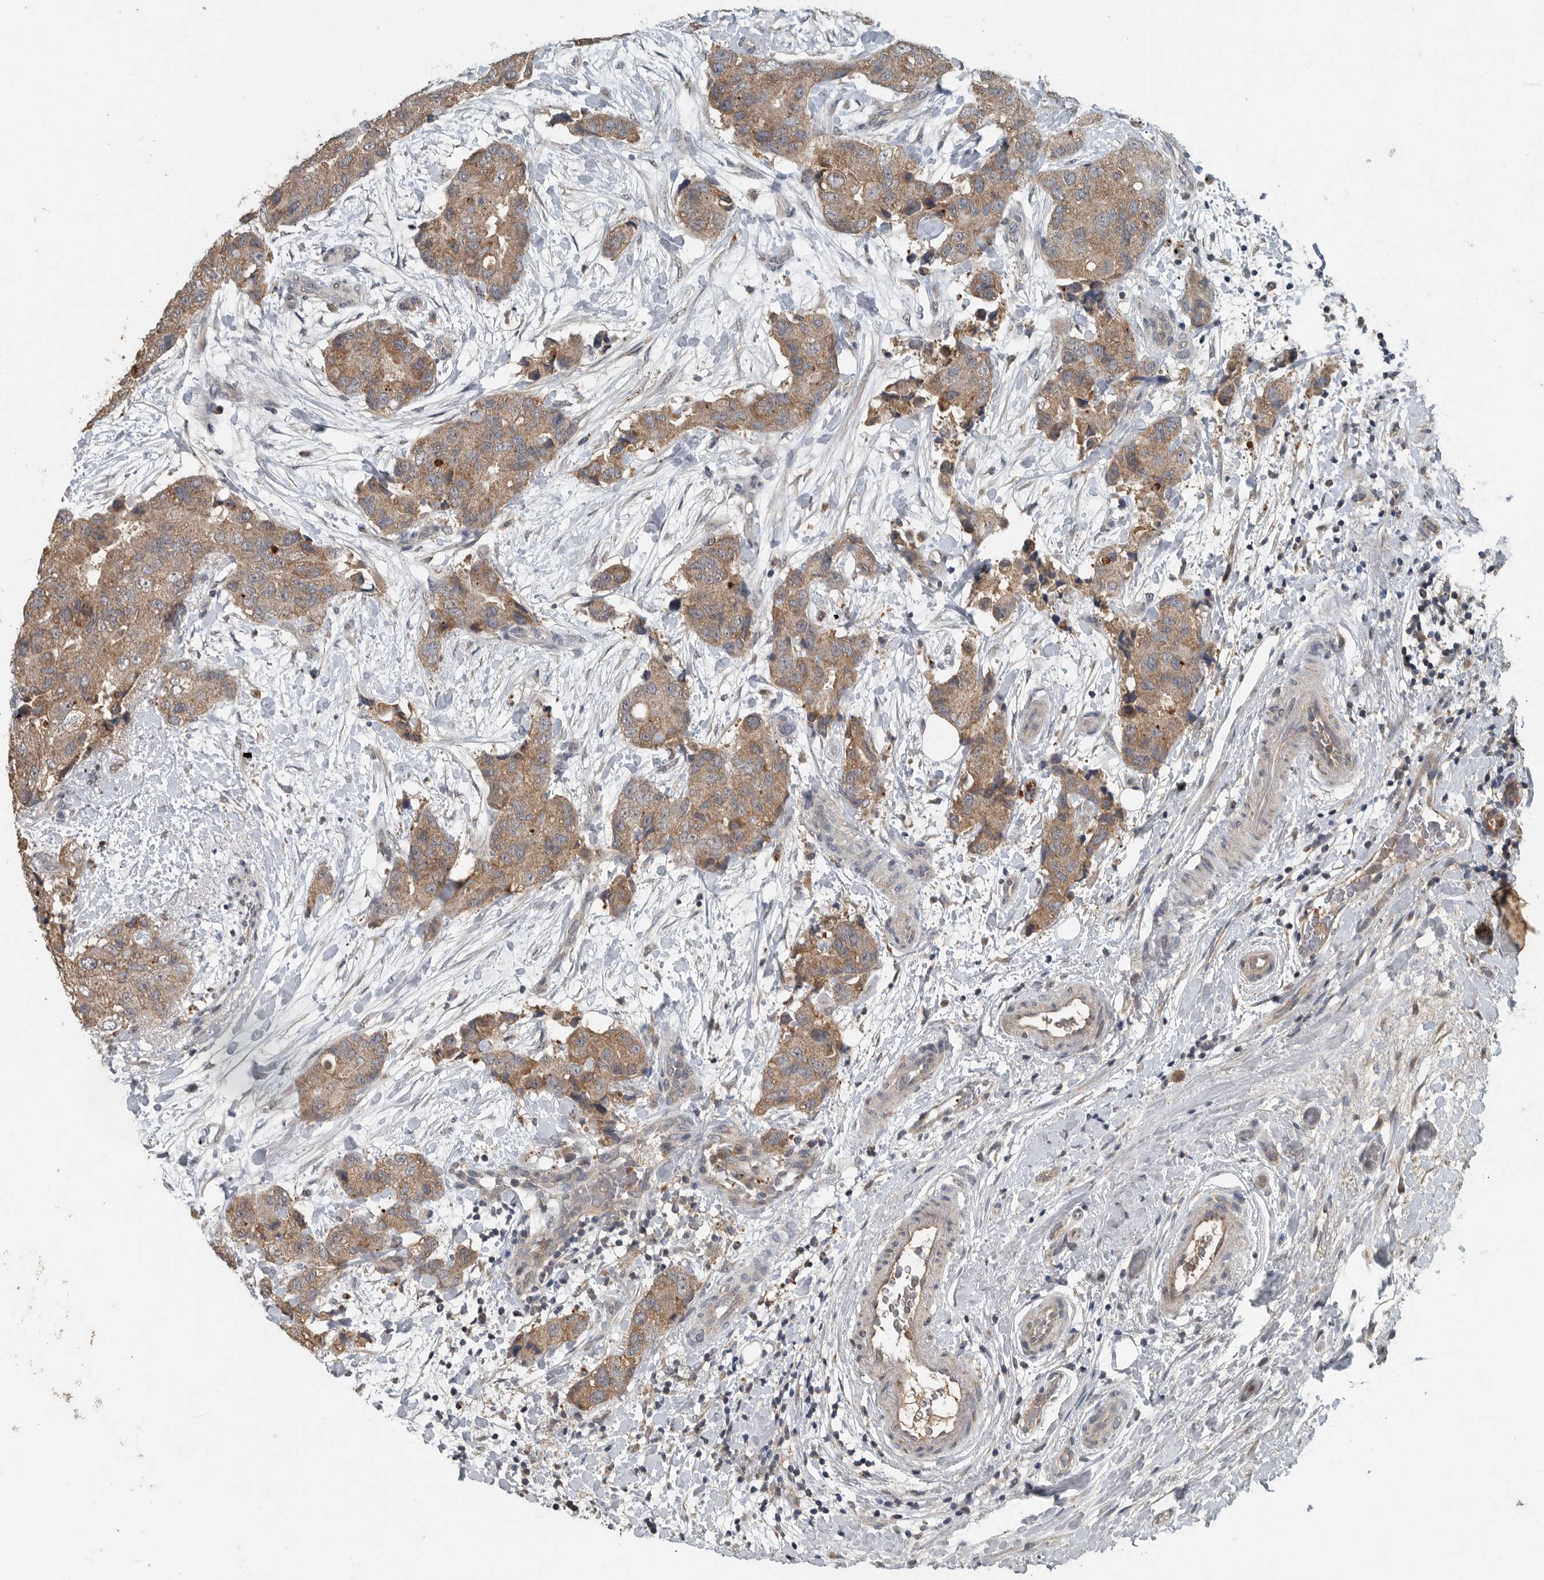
{"staining": {"intensity": "moderate", "quantity": ">75%", "location": "cytoplasmic/membranous"}, "tissue": "breast cancer", "cell_type": "Tumor cells", "image_type": "cancer", "snomed": [{"axis": "morphology", "description": "Duct carcinoma"}, {"axis": "topography", "description": "Breast"}], "caption": "Immunohistochemical staining of breast invasive ductal carcinoma reveals medium levels of moderate cytoplasmic/membranous protein expression in about >75% of tumor cells. (Brightfield microscopy of DAB IHC at high magnification).", "gene": "IL6ST", "patient": {"sex": "female", "age": 62}}